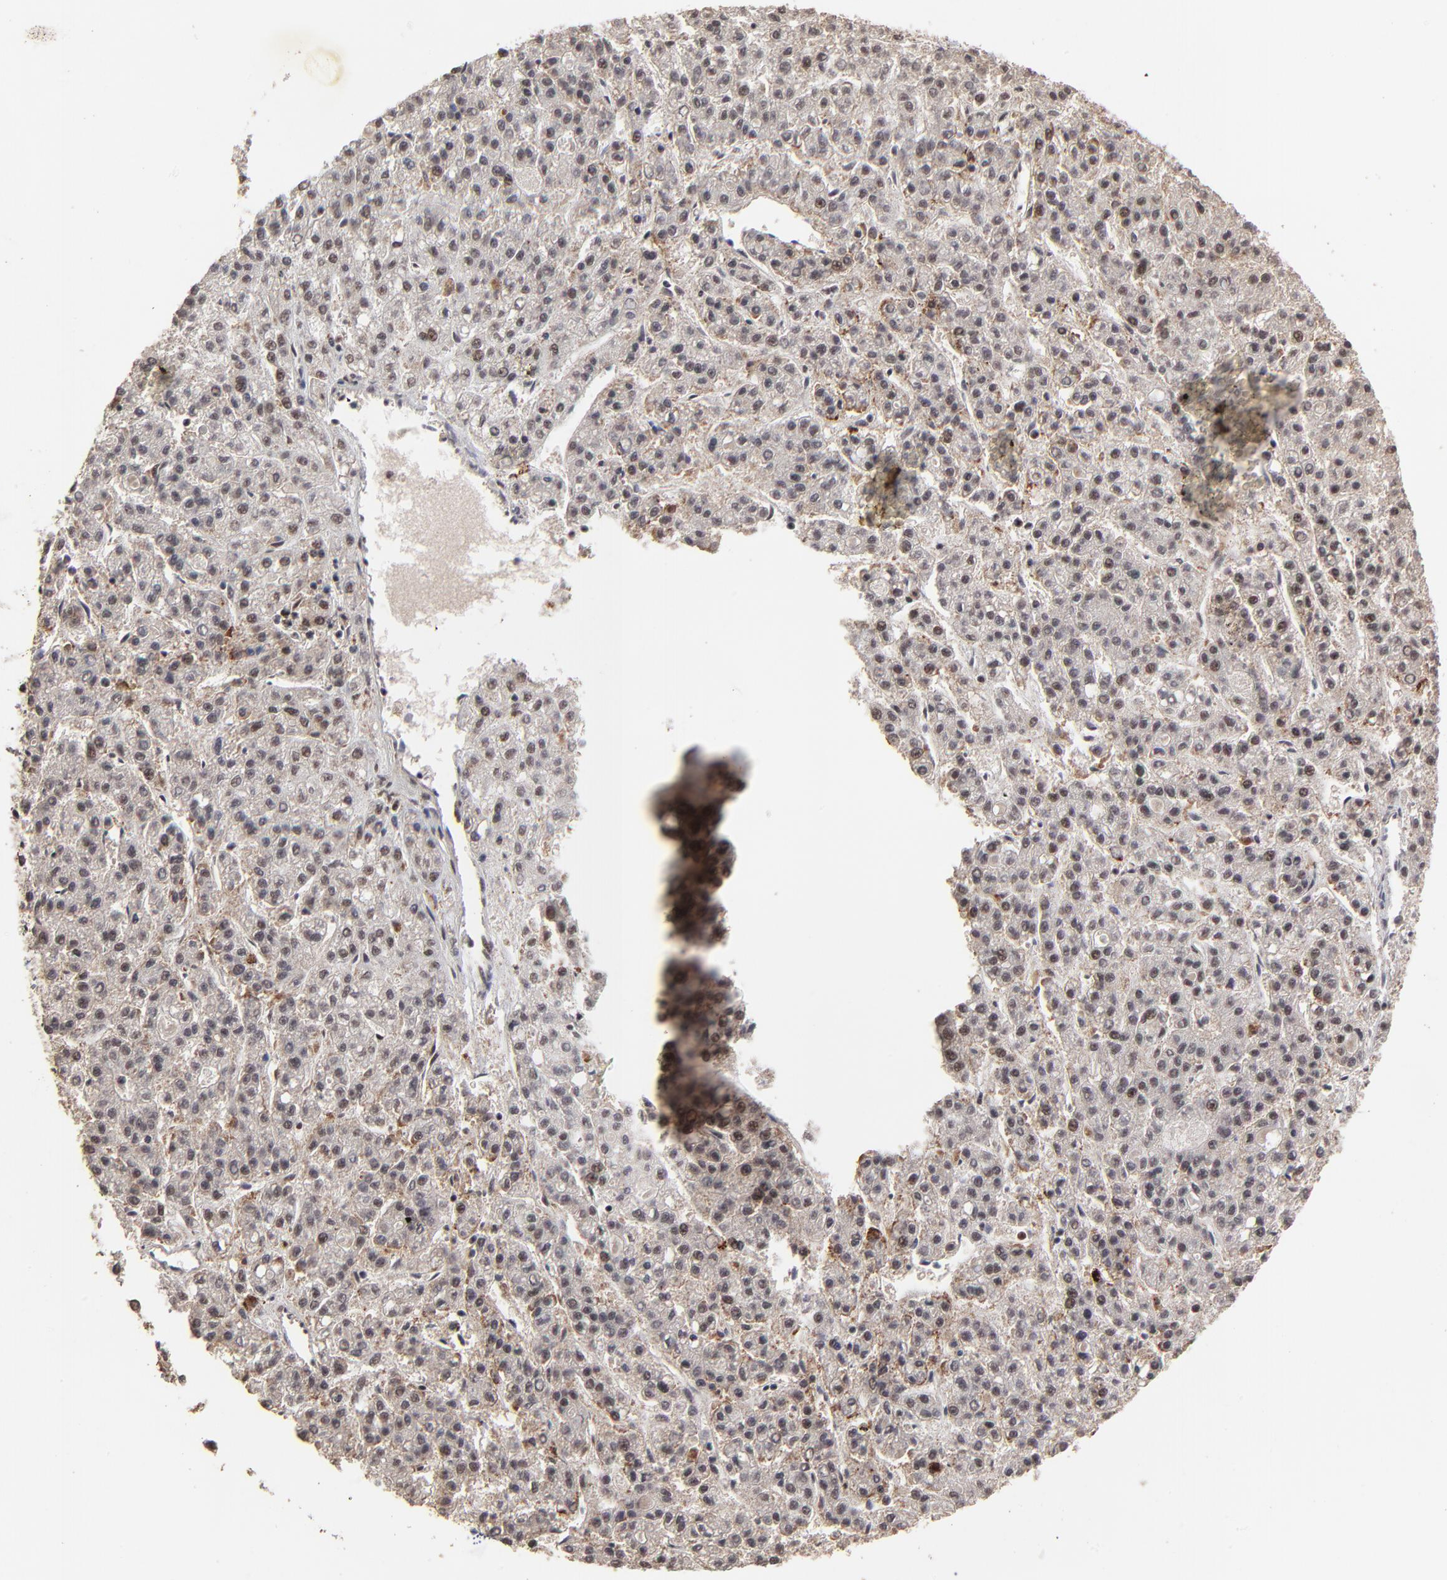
{"staining": {"intensity": "weak", "quantity": "25%-75%", "location": "nuclear"}, "tissue": "liver cancer", "cell_type": "Tumor cells", "image_type": "cancer", "snomed": [{"axis": "morphology", "description": "Carcinoma, Hepatocellular, NOS"}, {"axis": "topography", "description": "Liver"}], "caption": "High-magnification brightfield microscopy of liver hepatocellular carcinoma stained with DAB (brown) and counterstained with hematoxylin (blue). tumor cells exhibit weak nuclear positivity is identified in about25%-75% of cells. Using DAB (3,3'-diaminobenzidine) (brown) and hematoxylin (blue) stains, captured at high magnification using brightfield microscopy.", "gene": "RBM22", "patient": {"sex": "male", "age": 70}}